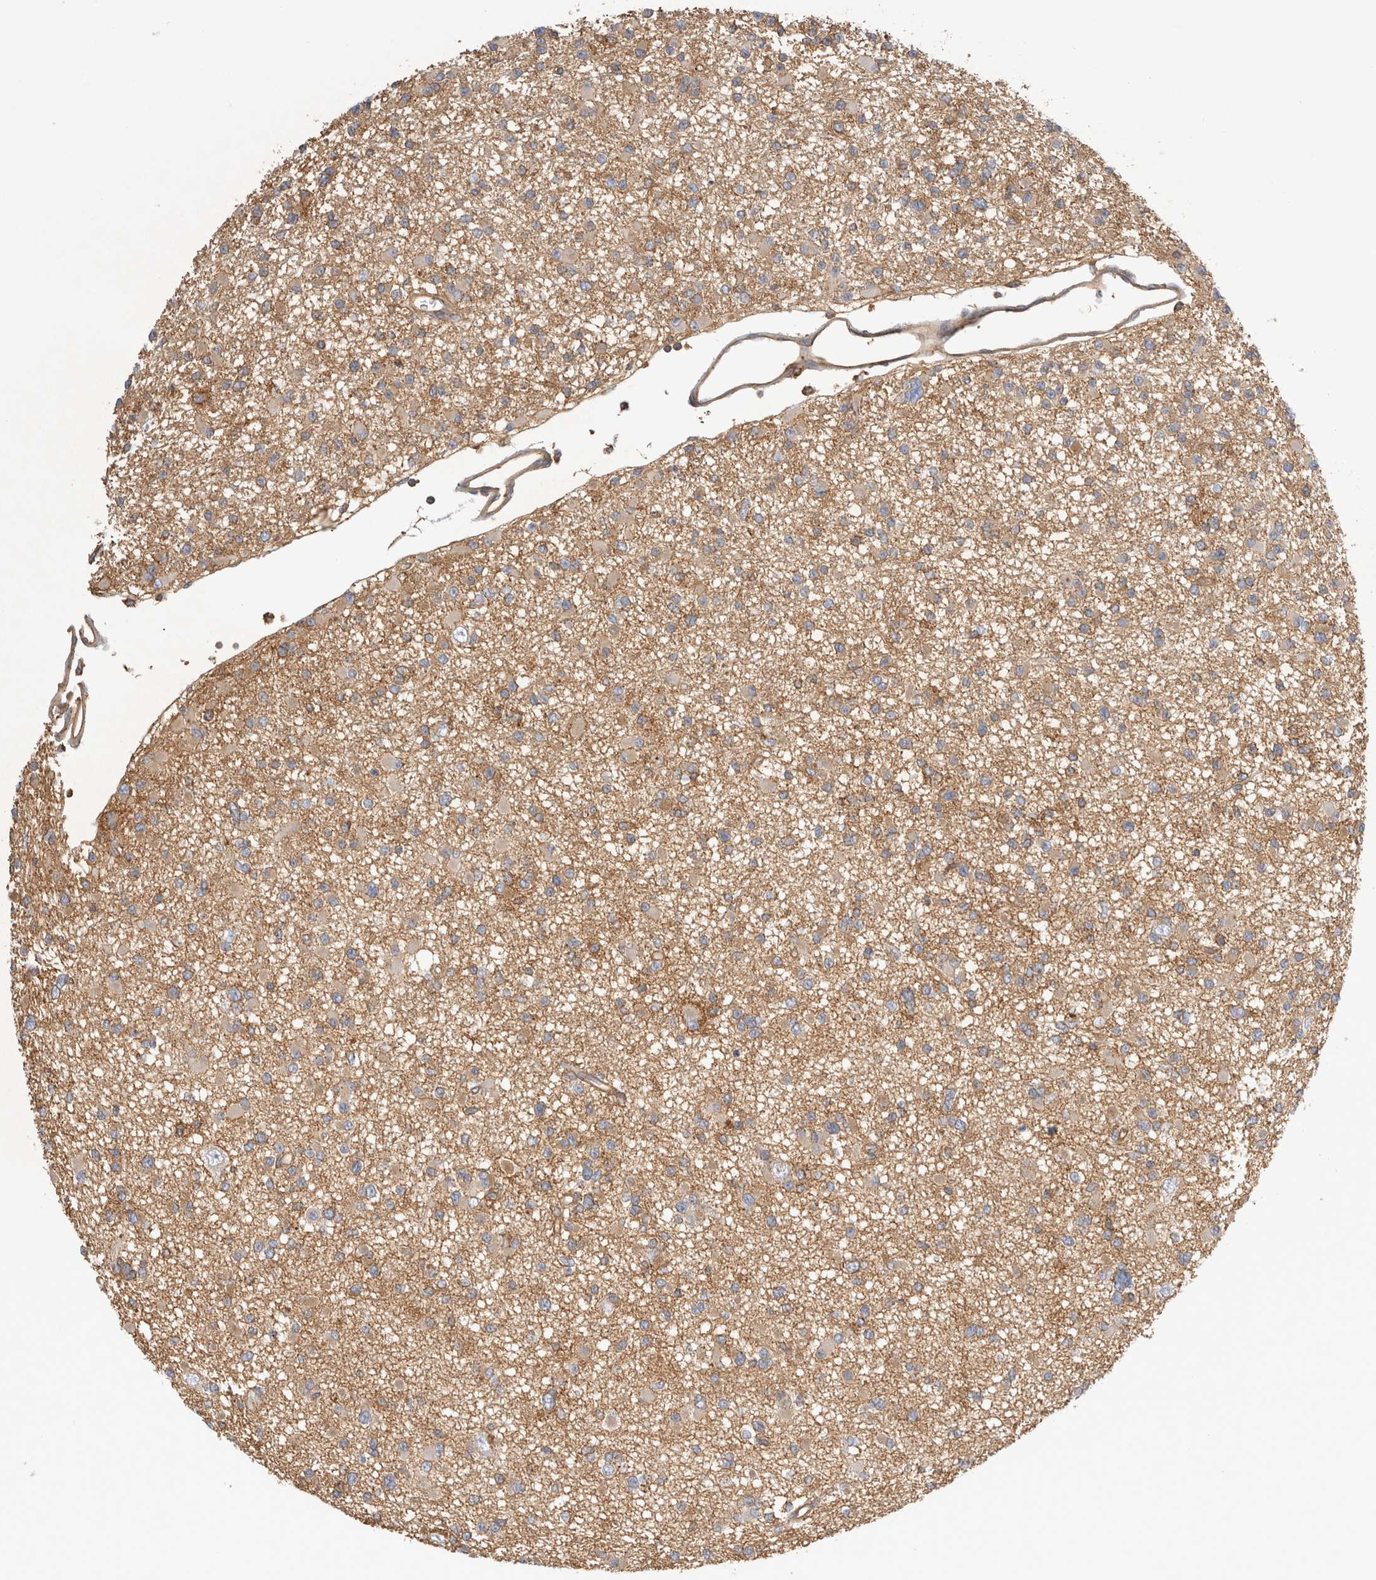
{"staining": {"intensity": "weak", "quantity": ">75%", "location": "cytoplasmic/membranous"}, "tissue": "glioma", "cell_type": "Tumor cells", "image_type": "cancer", "snomed": [{"axis": "morphology", "description": "Glioma, malignant, Low grade"}, {"axis": "topography", "description": "Brain"}], "caption": "Tumor cells exhibit weak cytoplasmic/membranous expression in about >75% of cells in malignant low-grade glioma.", "gene": "CHMP6", "patient": {"sex": "female", "age": 22}}